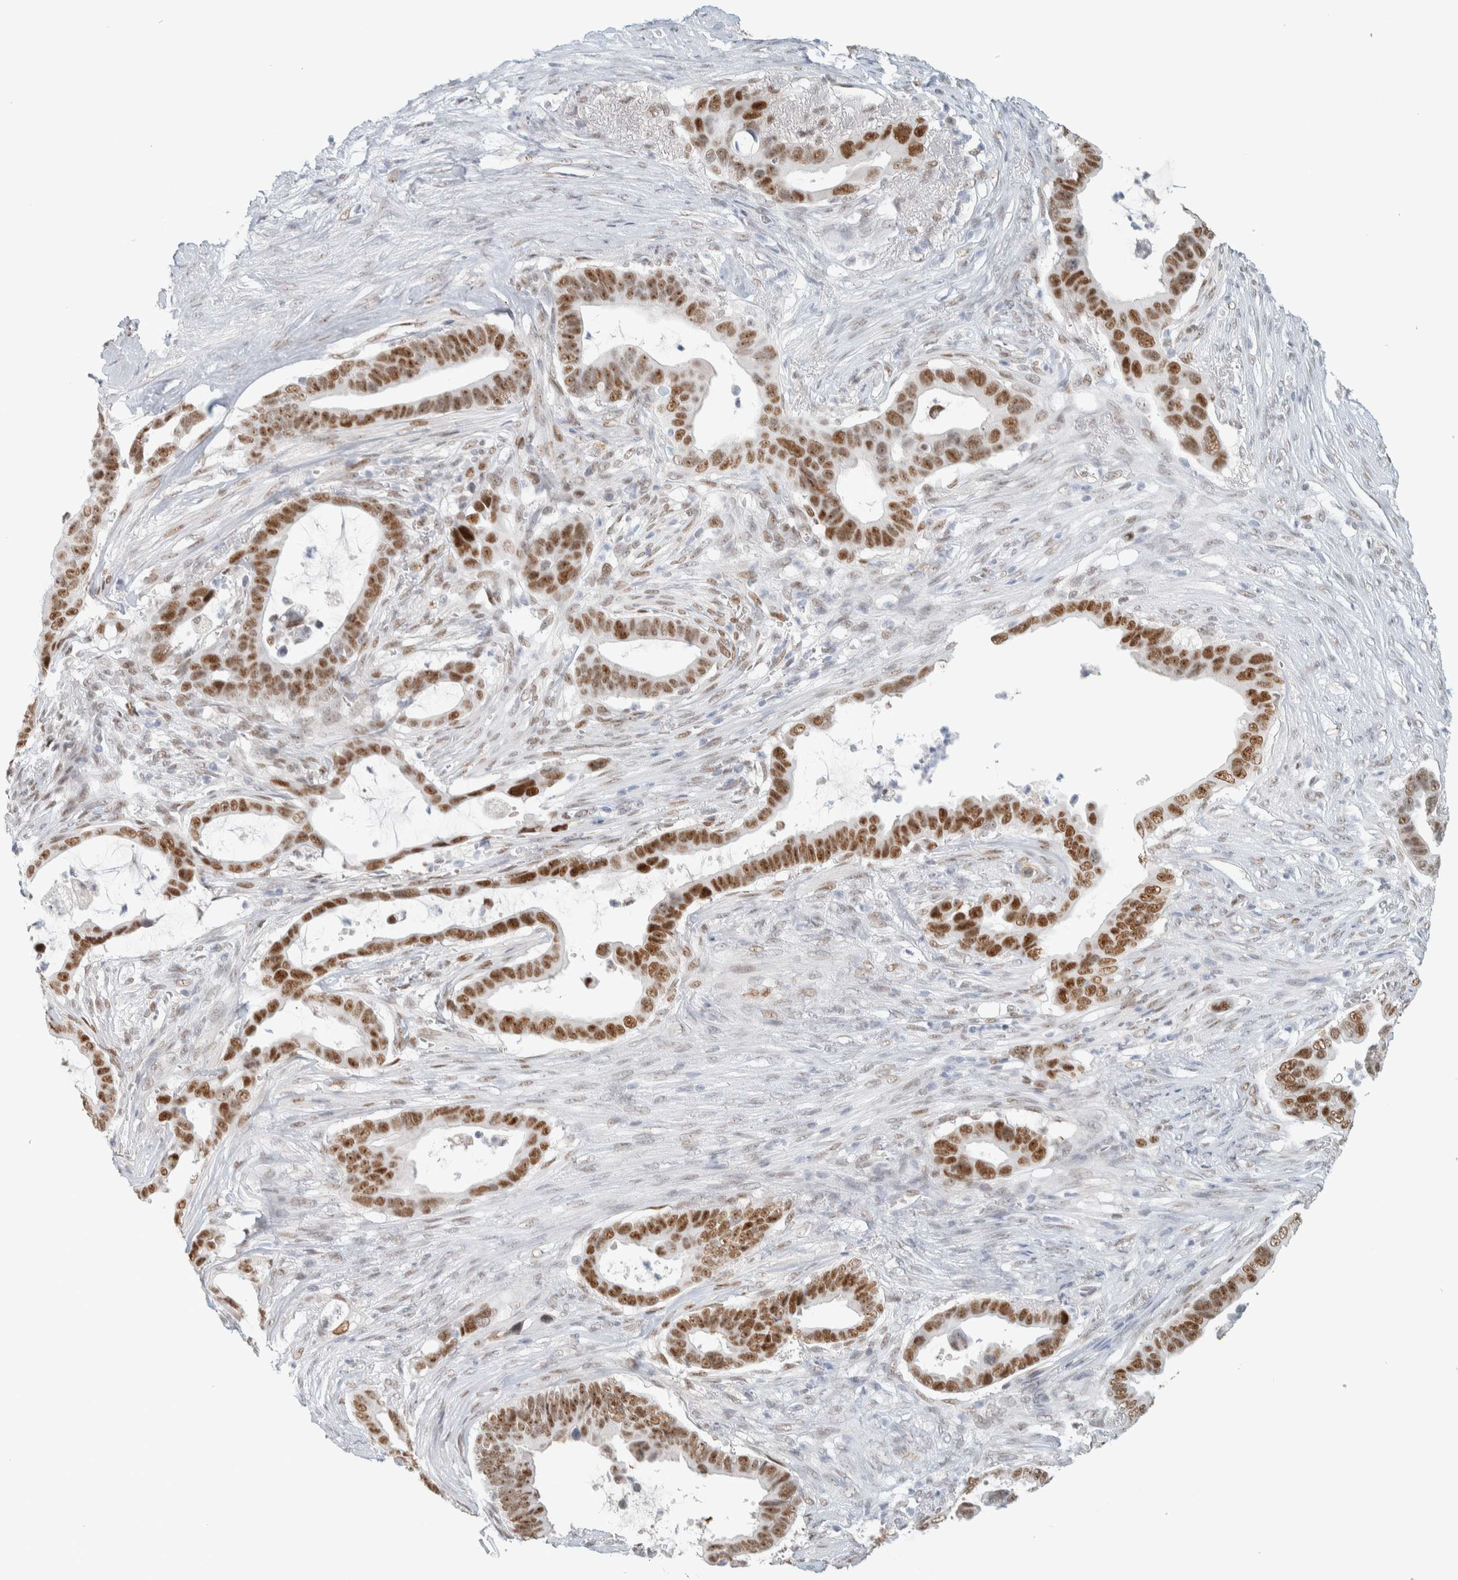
{"staining": {"intensity": "moderate", "quantity": ">75%", "location": "nuclear"}, "tissue": "pancreatic cancer", "cell_type": "Tumor cells", "image_type": "cancer", "snomed": [{"axis": "morphology", "description": "Adenocarcinoma, NOS"}, {"axis": "topography", "description": "Pancreas"}], "caption": "The photomicrograph shows a brown stain indicating the presence of a protein in the nuclear of tumor cells in pancreatic cancer. (DAB IHC with brightfield microscopy, high magnification).", "gene": "PUS7", "patient": {"sex": "female", "age": 72}}